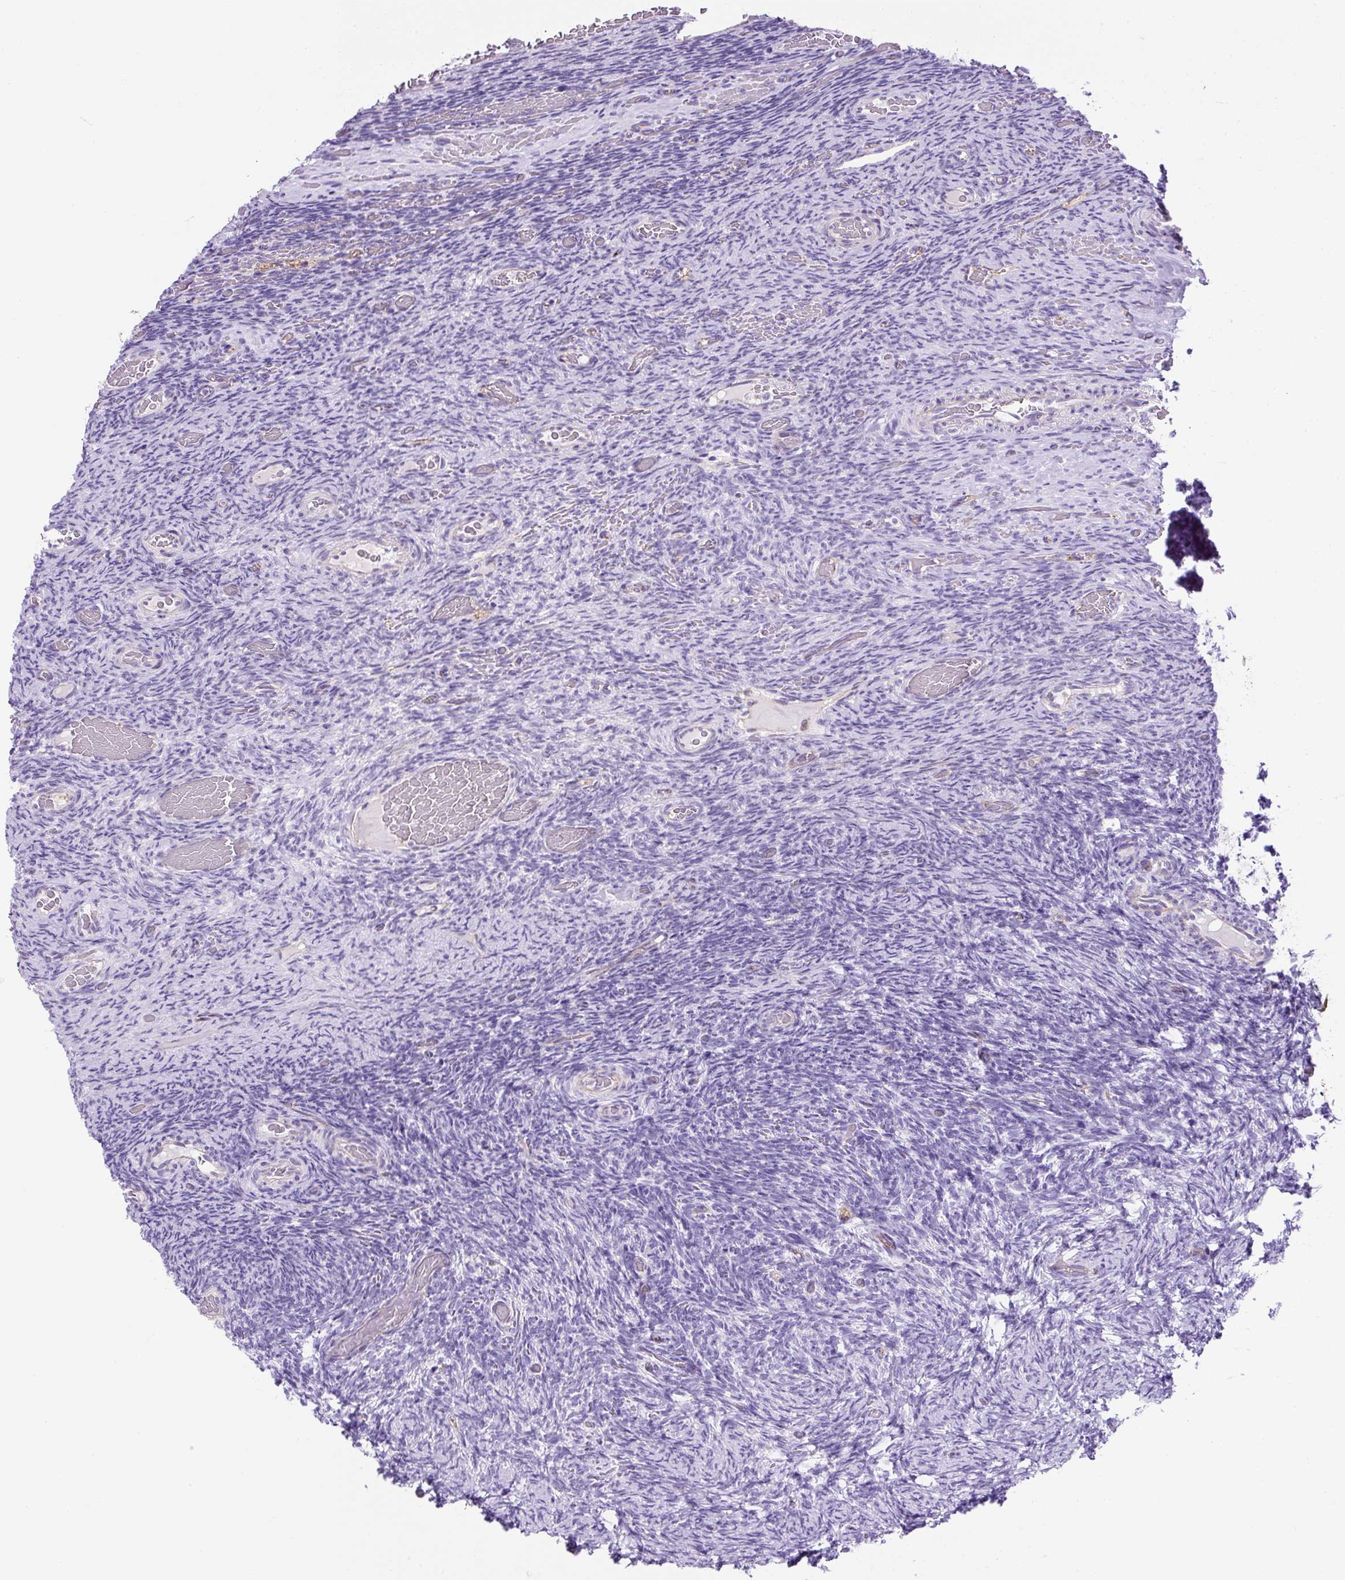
{"staining": {"intensity": "negative", "quantity": "none", "location": "none"}, "tissue": "ovary", "cell_type": "Follicle cells", "image_type": "normal", "snomed": [{"axis": "morphology", "description": "Normal tissue, NOS"}, {"axis": "topography", "description": "Ovary"}], "caption": "The micrograph displays no staining of follicle cells in benign ovary. Nuclei are stained in blue.", "gene": "KRT12", "patient": {"sex": "female", "age": 34}}